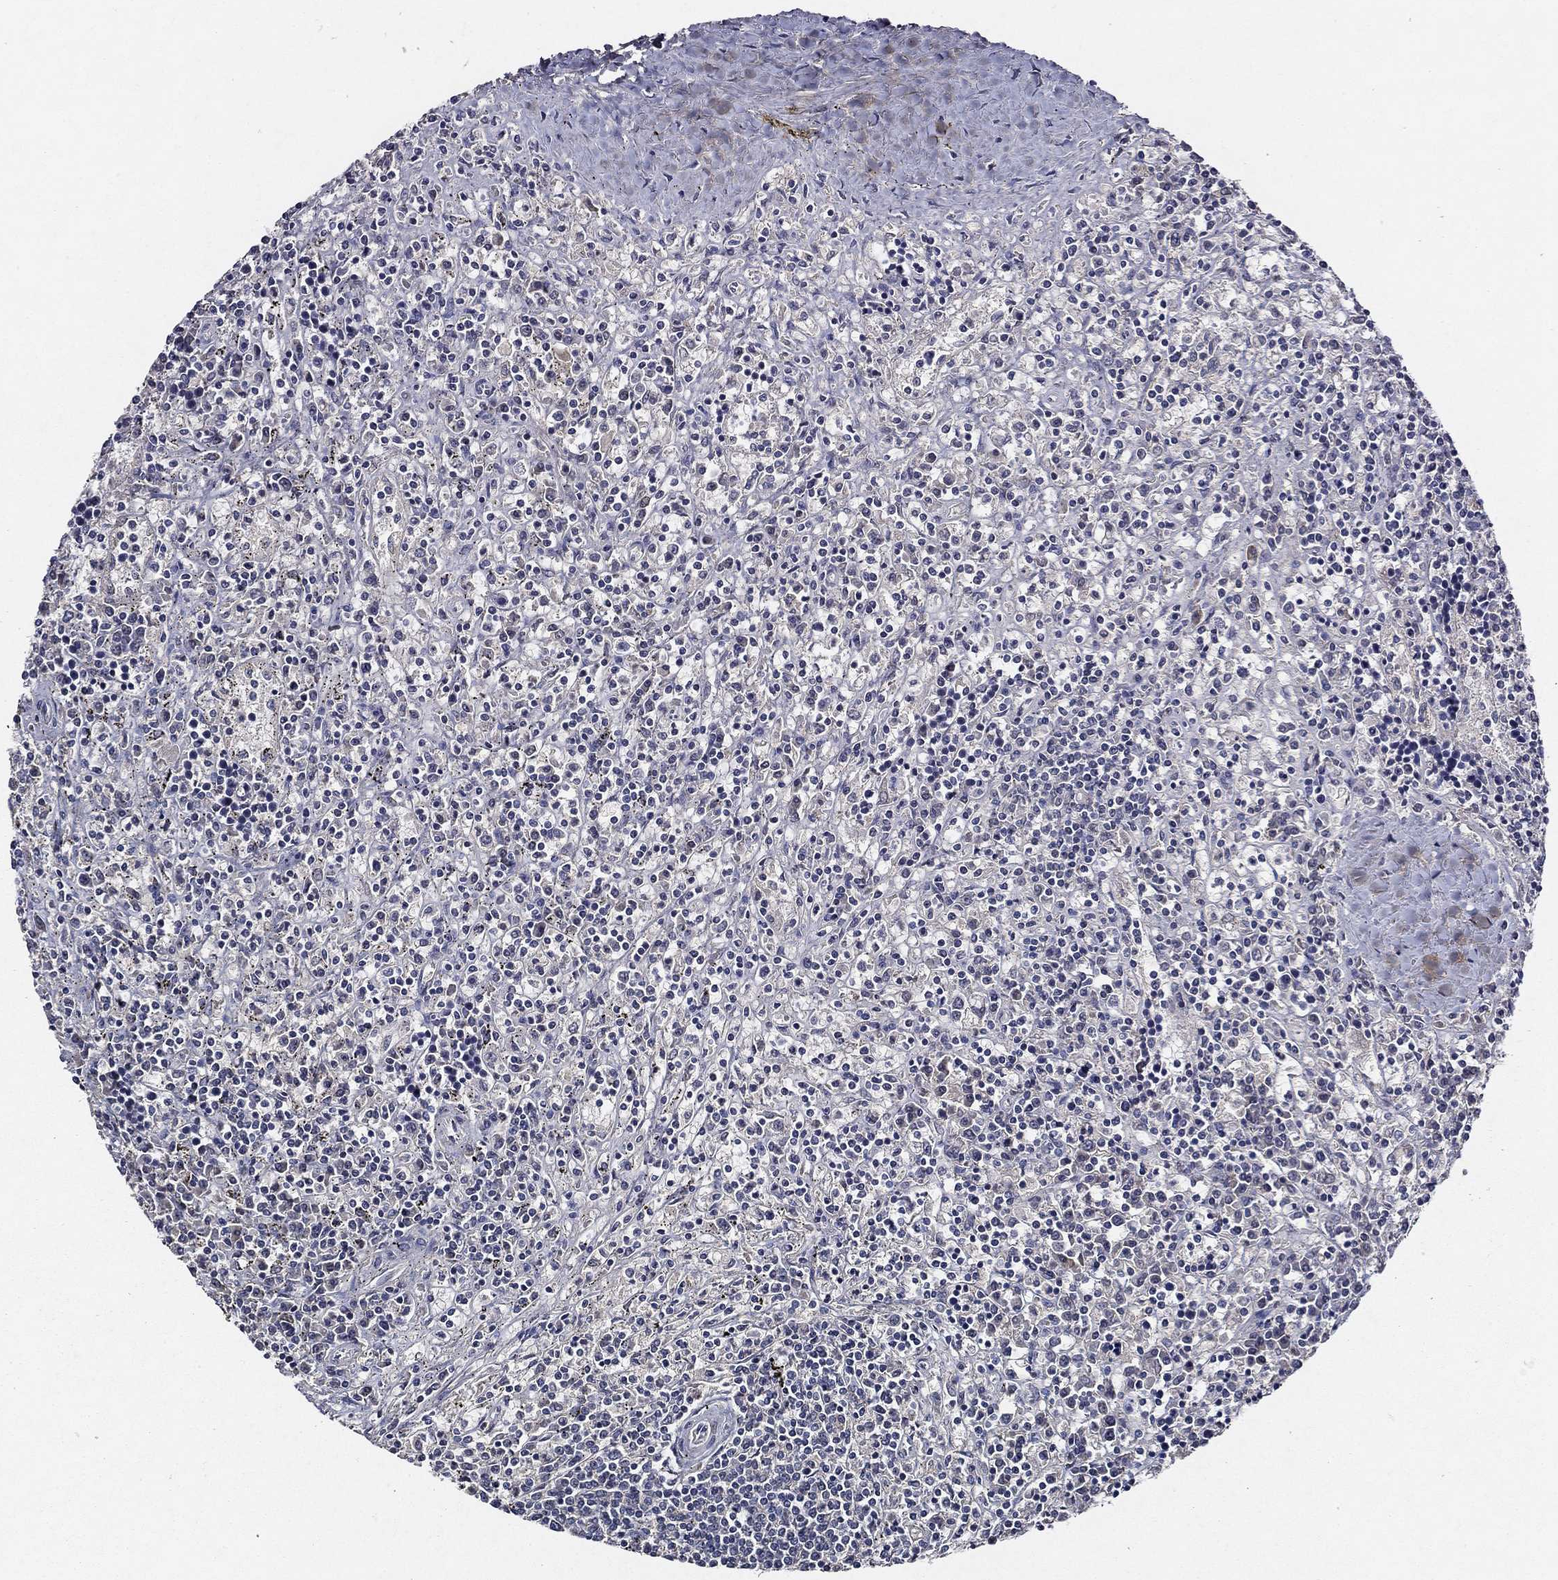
{"staining": {"intensity": "negative", "quantity": "none", "location": "none"}, "tissue": "lymphoma", "cell_type": "Tumor cells", "image_type": "cancer", "snomed": [{"axis": "morphology", "description": "Malignant lymphoma, non-Hodgkin's type, Low grade"}, {"axis": "topography", "description": "Spleen"}], "caption": "The photomicrograph shows no significant positivity in tumor cells of low-grade malignant lymphoma, non-Hodgkin's type. (DAB immunohistochemistry with hematoxylin counter stain).", "gene": "ESR2", "patient": {"sex": "male", "age": 62}}